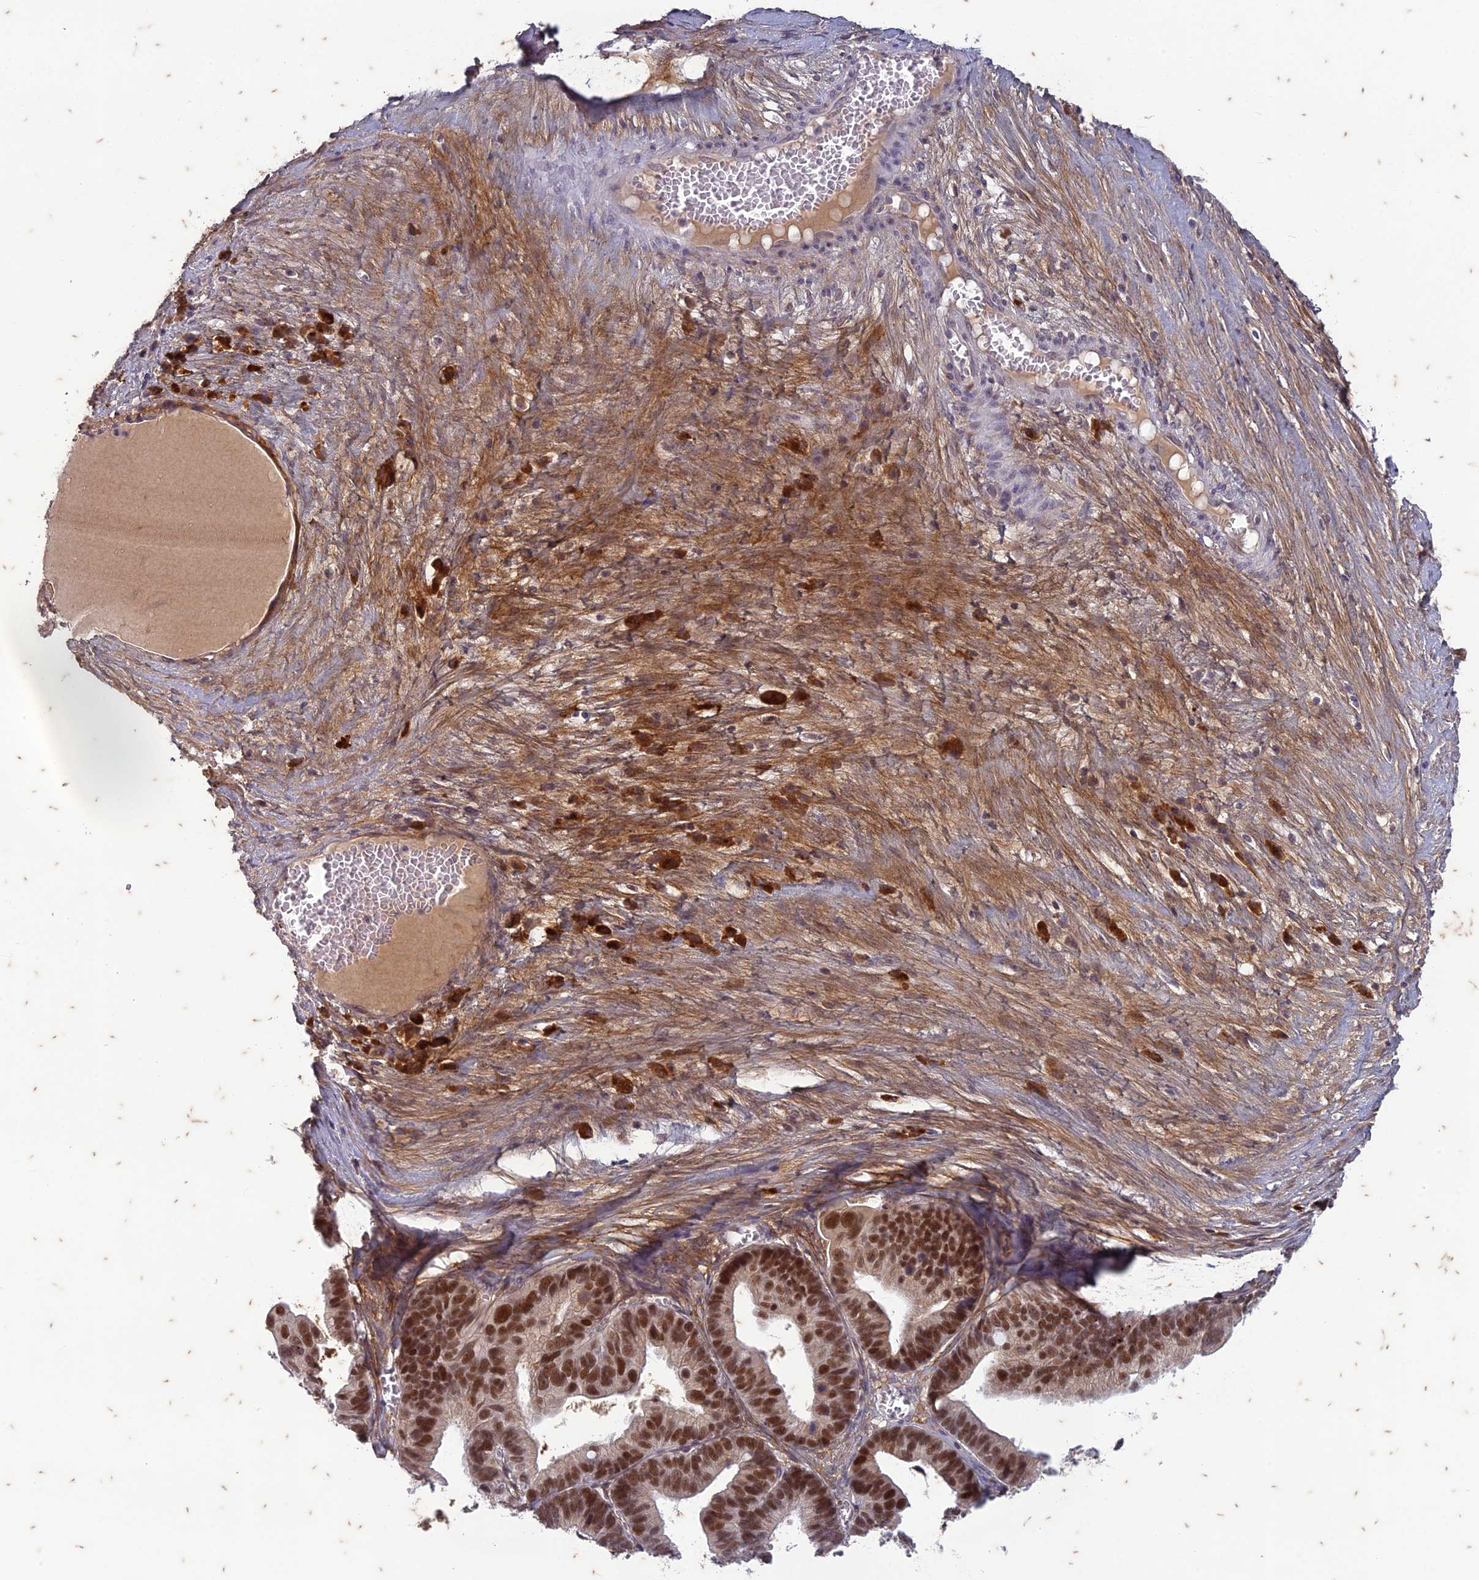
{"staining": {"intensity": "strong", "quantity": ">75%", "location": "nuclear"}, "tissue": "ovarian cancer", "cell_type": "Tumor cells", "image_type": "cancer", "snomed": [{"axis": "morphology", "description": "Cystadenocarcinoma, serous, NOS"}, {"axis": "topography", "description": "Ovary"}], "caption": "Immunohistochemistry micrograph of ovarian cancer stained for a protein (brown), which exhibits high levels of strong nuclear expression in about >75% of tumor cells.", "gene": "PABPN1L", "patient": {"sex": "female", "age": 56}}